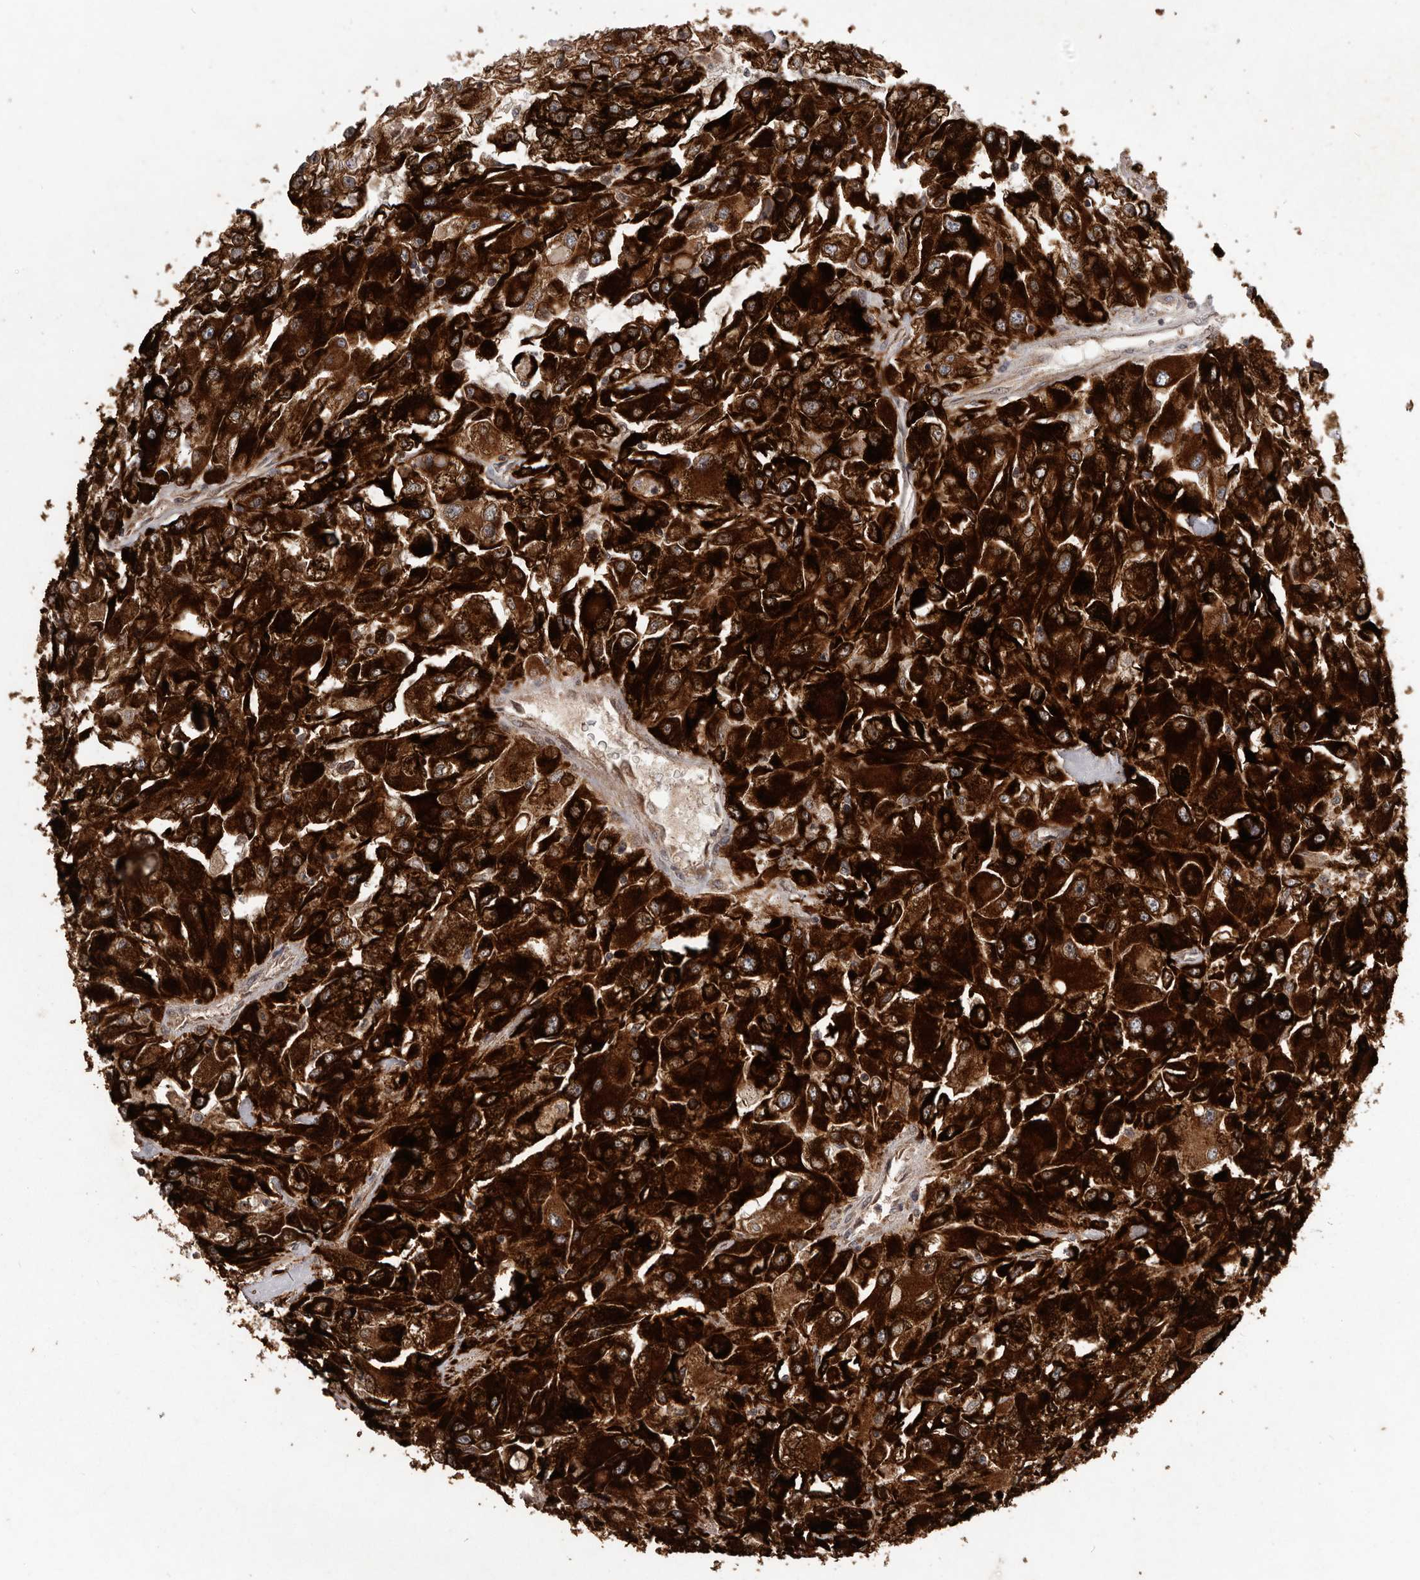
{"staining": {"intensity": "strong", "quantity": ">75%", "location": "cytoplasmic/membranous"}, "tissue": "renal cancer", "cell_type": "Tumor cells", "image_type": "cancer", "snomed": [{"axis": "morphology", "description": "Adenocarcinoma, NOS"}, {"axis": "topography", "description": "Kidney"}], "caption": "This is a micrograph of immunohistochemistry staining of renal cancer, which shows strong expression in the cytoplasmic/membranous of tumor cells.", "gene": "PLOD2", "patient": {"sex": "female", "age": 52}}